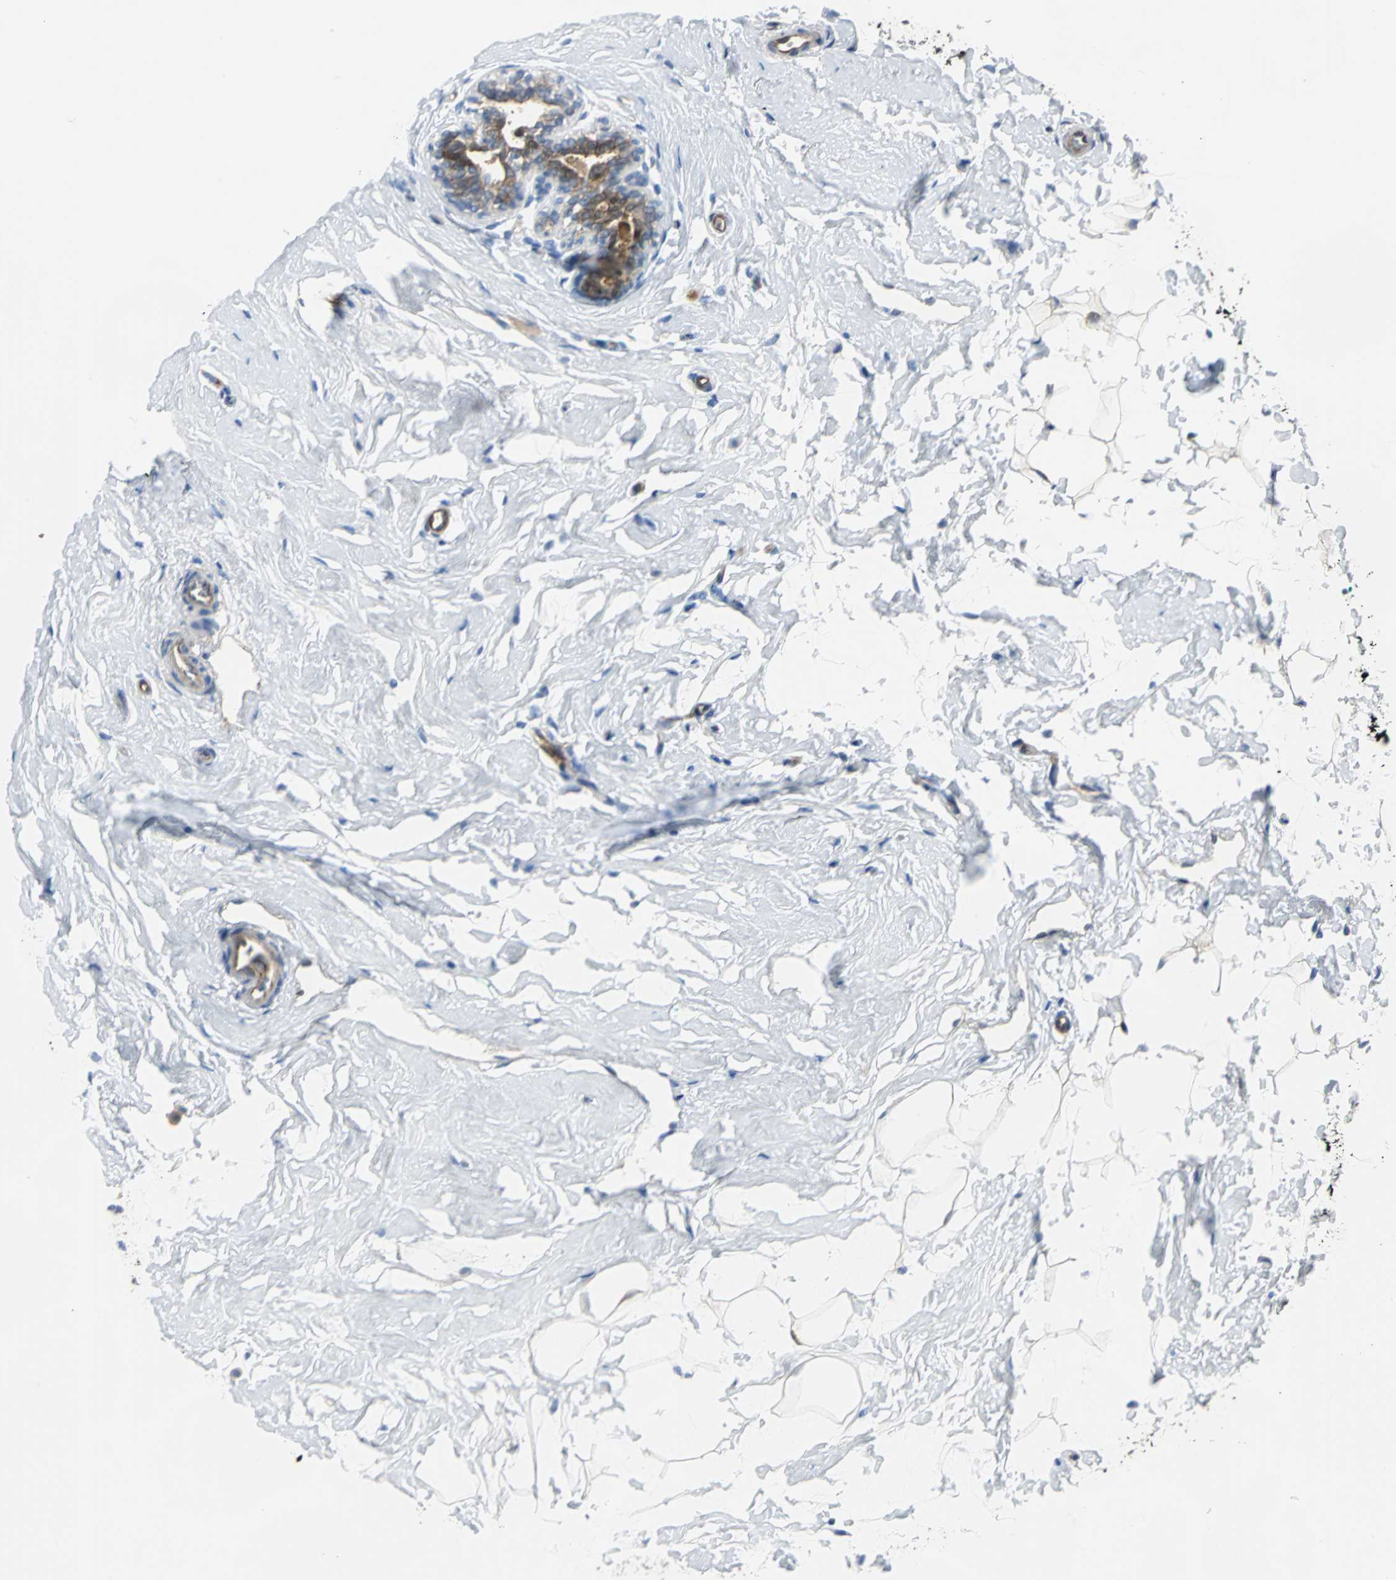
{"staining": {"intensity": "negative", "quantity": "none", "location": "none"}, "tissue": "breast", "cell_type": "Adipocytes", "image_type": "normal", "snomed": [{"axis": "morphology", "description": "Normal tissue, NOS"}, {"axis": "topography", "description": "Breast"}], "caption": "Protein analysis of normal breast displays no significant staining in adipocytes. (DAB (3,3'-diaminobenzidine) IHC, high magnification).", "gene": "ENSG00000285130", "patient": {"sex": "female", "age": 52}}